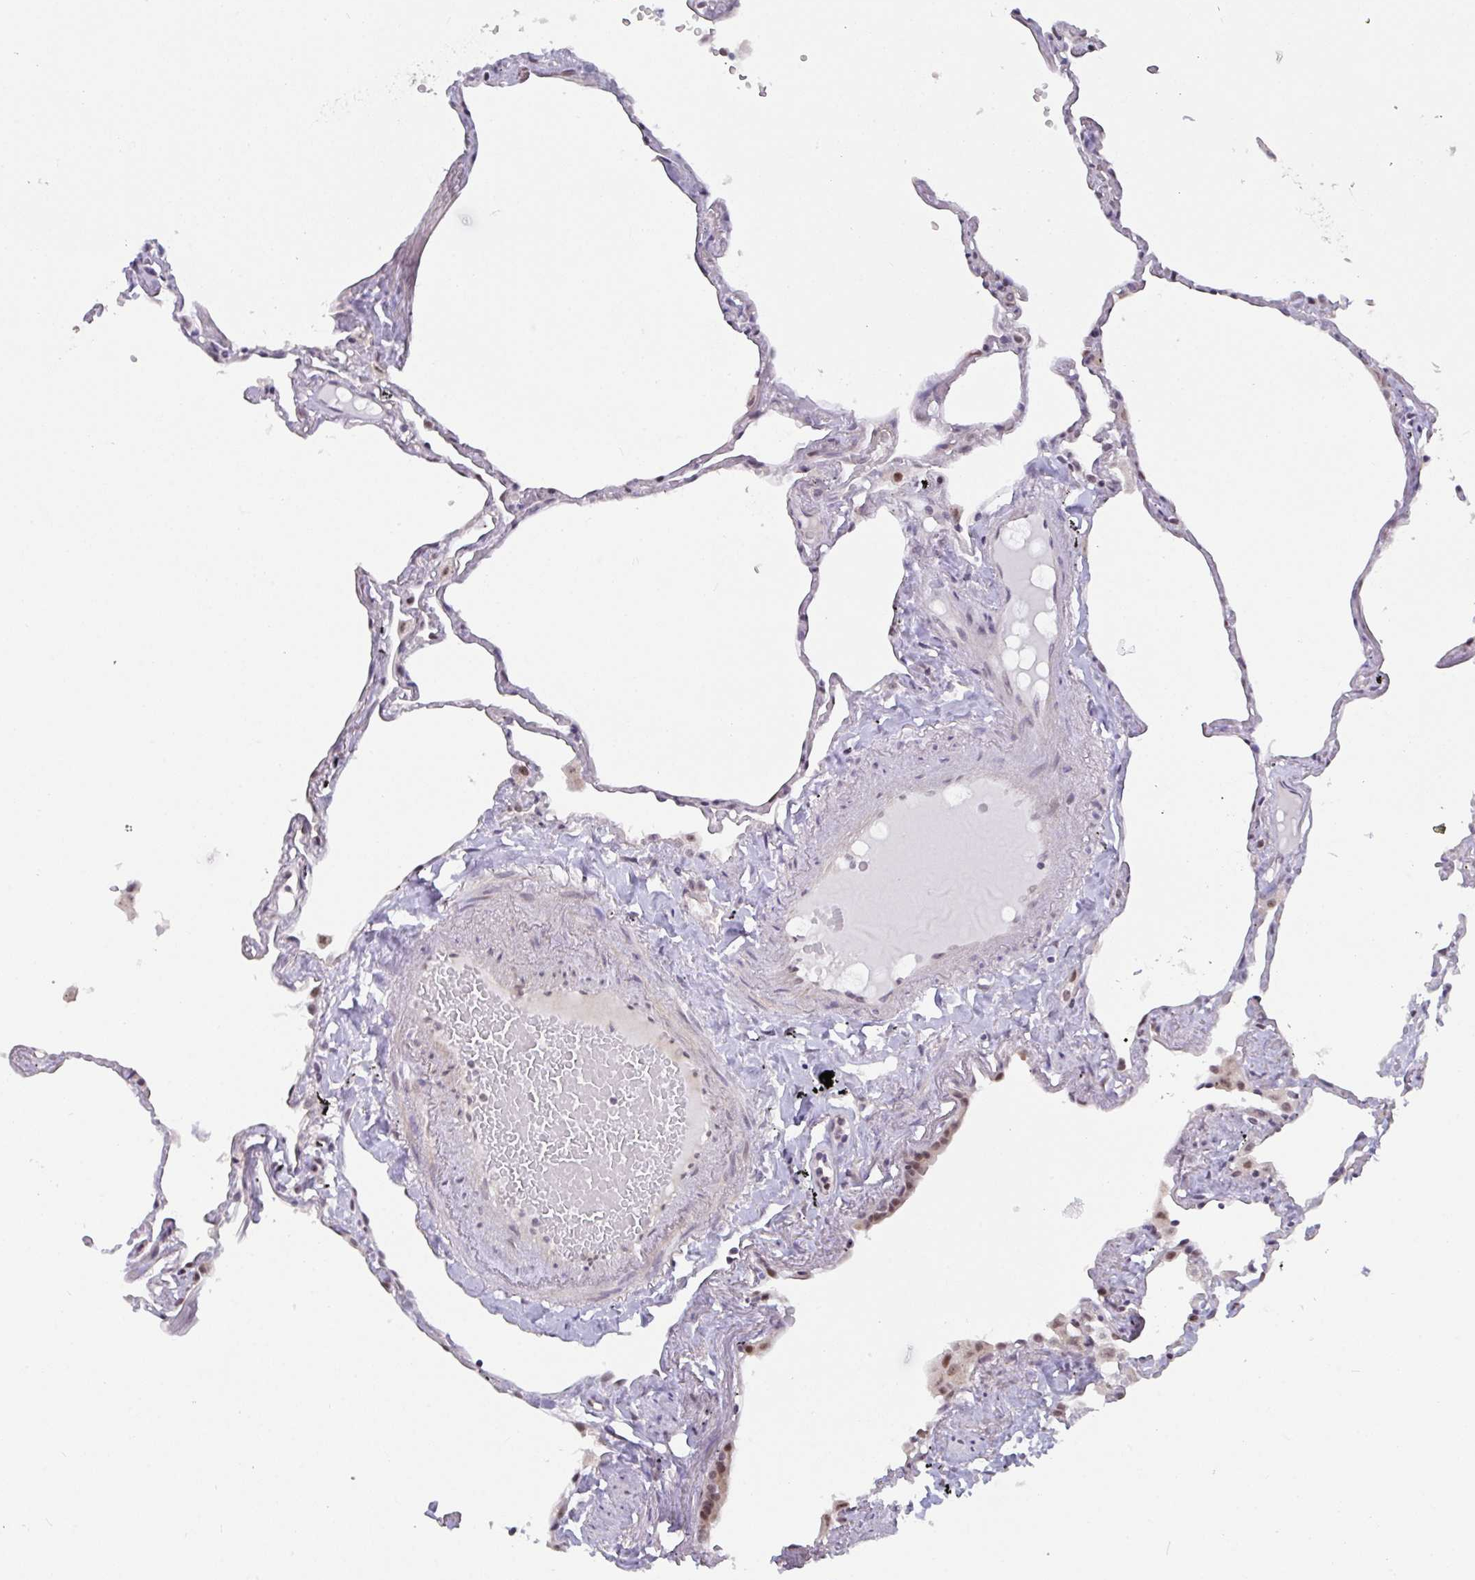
{"staining": {"intensity": "moderate", "quantity": "25%-75%", "location": "nuclear"}, "tissue": "lung", "cell_type": "Alveolar cells", "image_type": "normal", "snomed": [{"axis": "morphology", "description": "Normal tissue, NOS"}, {"axis": "topography", "description": "Lung"}], "caption": "Immunohistochemistry (DAB) staining of normal lung demonstrates moderate nuclear protein expression in approximately 25%-75% of alveolar cells.", "gene": "RBM18", "patient": {"sex": "female", "age": 67}}